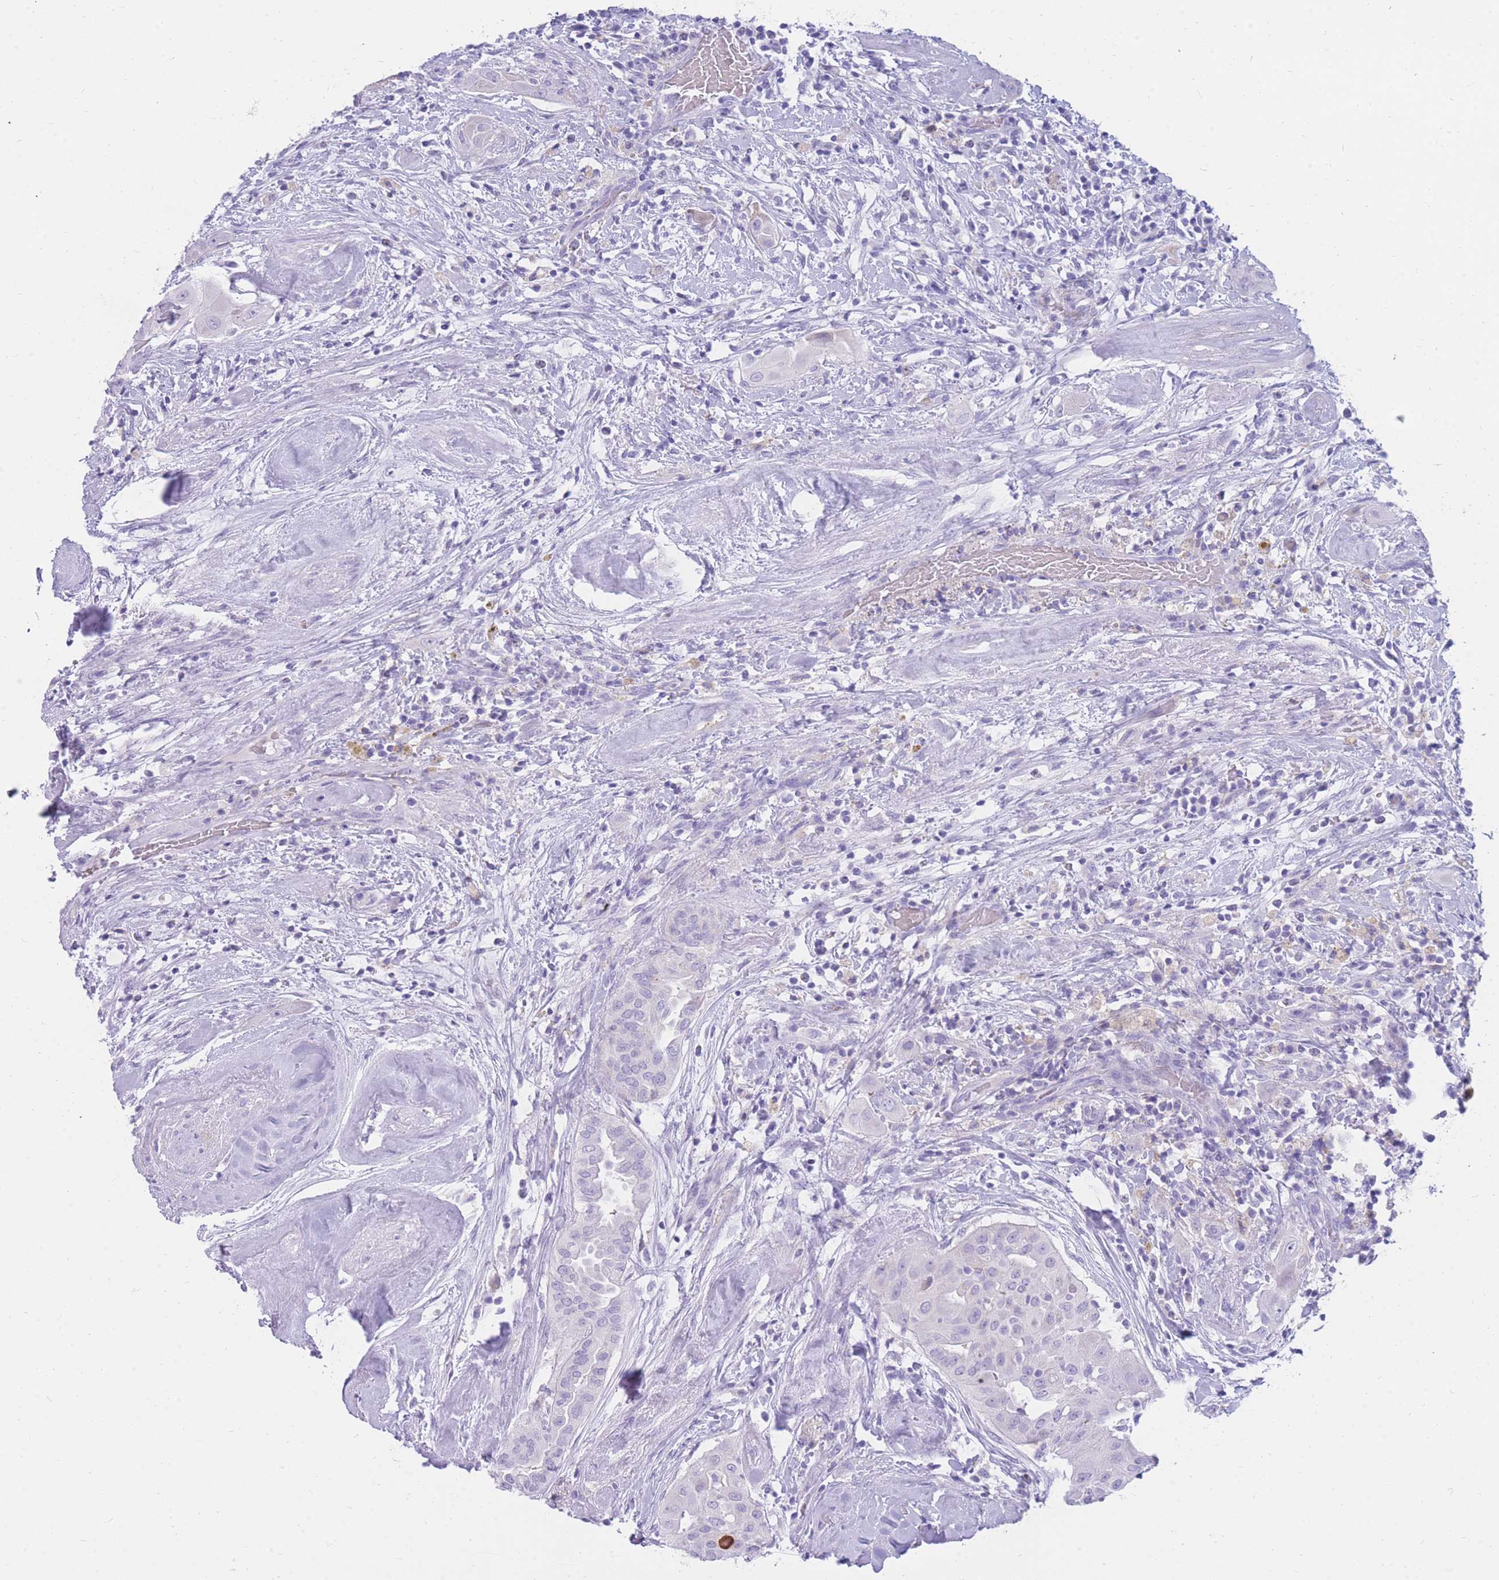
{"staining": {"intensity": "negative", "quantity": "none", "location": "none"}, "tissue": "thyroid cancer", "cell_type": "Tumor cells", "image_type": "cancer", "snomed": [{"axis": "morphology", "description": "Papillary adenocarcinoma, NOS"}, {"axis": "topography", "description": "Thyroid gland"}], "caption": "Protein analysis of thyroid cancer exhibits no significant expression in tumor cells. Brightfield microscopy of IHC stained with DAB (3,3'-diaminobenzidine) (brown) and hematoxylin (blue), captured at high magnification.", "gene": "NKX1-2", "patient": {"sex": "female", "age": 59}}